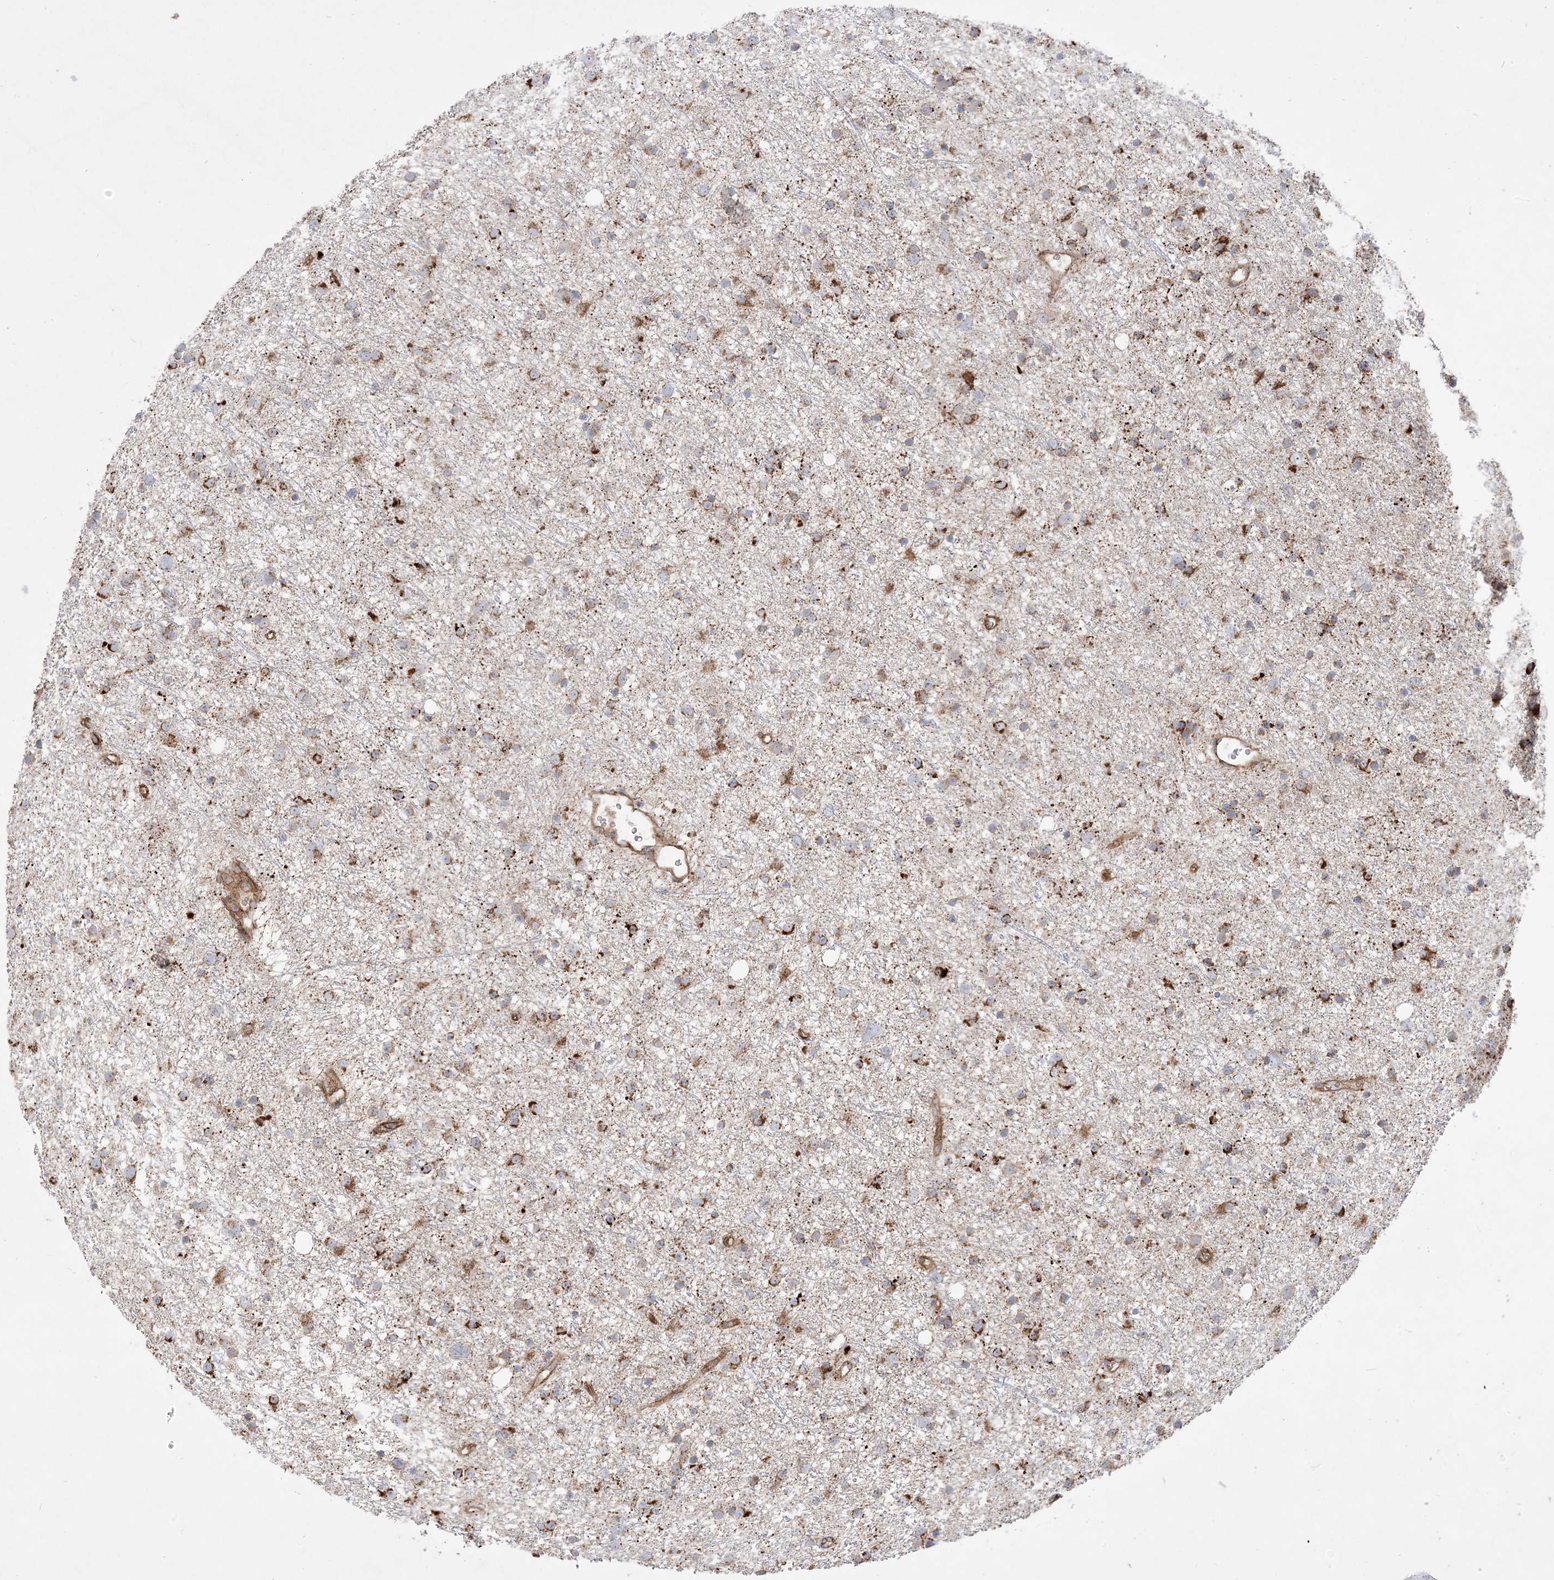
{"staining": {"intensity": "moderate", "quantity": ">75%", "location": "cytoplasmic/membranous"}, "tissue": "glioma", "cell_type": "Tumor cells", "image_type": "cancer", "snomed": [{"axis": "morphology", "description": "Glioma, malignant, Low grade"}, {"axis": "topography", "description": "Cerebral cortex"}], "caption": "The photomicrograph demonstrates immunohistochemical staining of malignant glioma (low-grade). There is moderate cytoplasmic/membranous staining is appreciated in approximately >75% of tumor cells.", "gene": "NDUFAF3", "patient": {"sex": "female", "age": 39}}